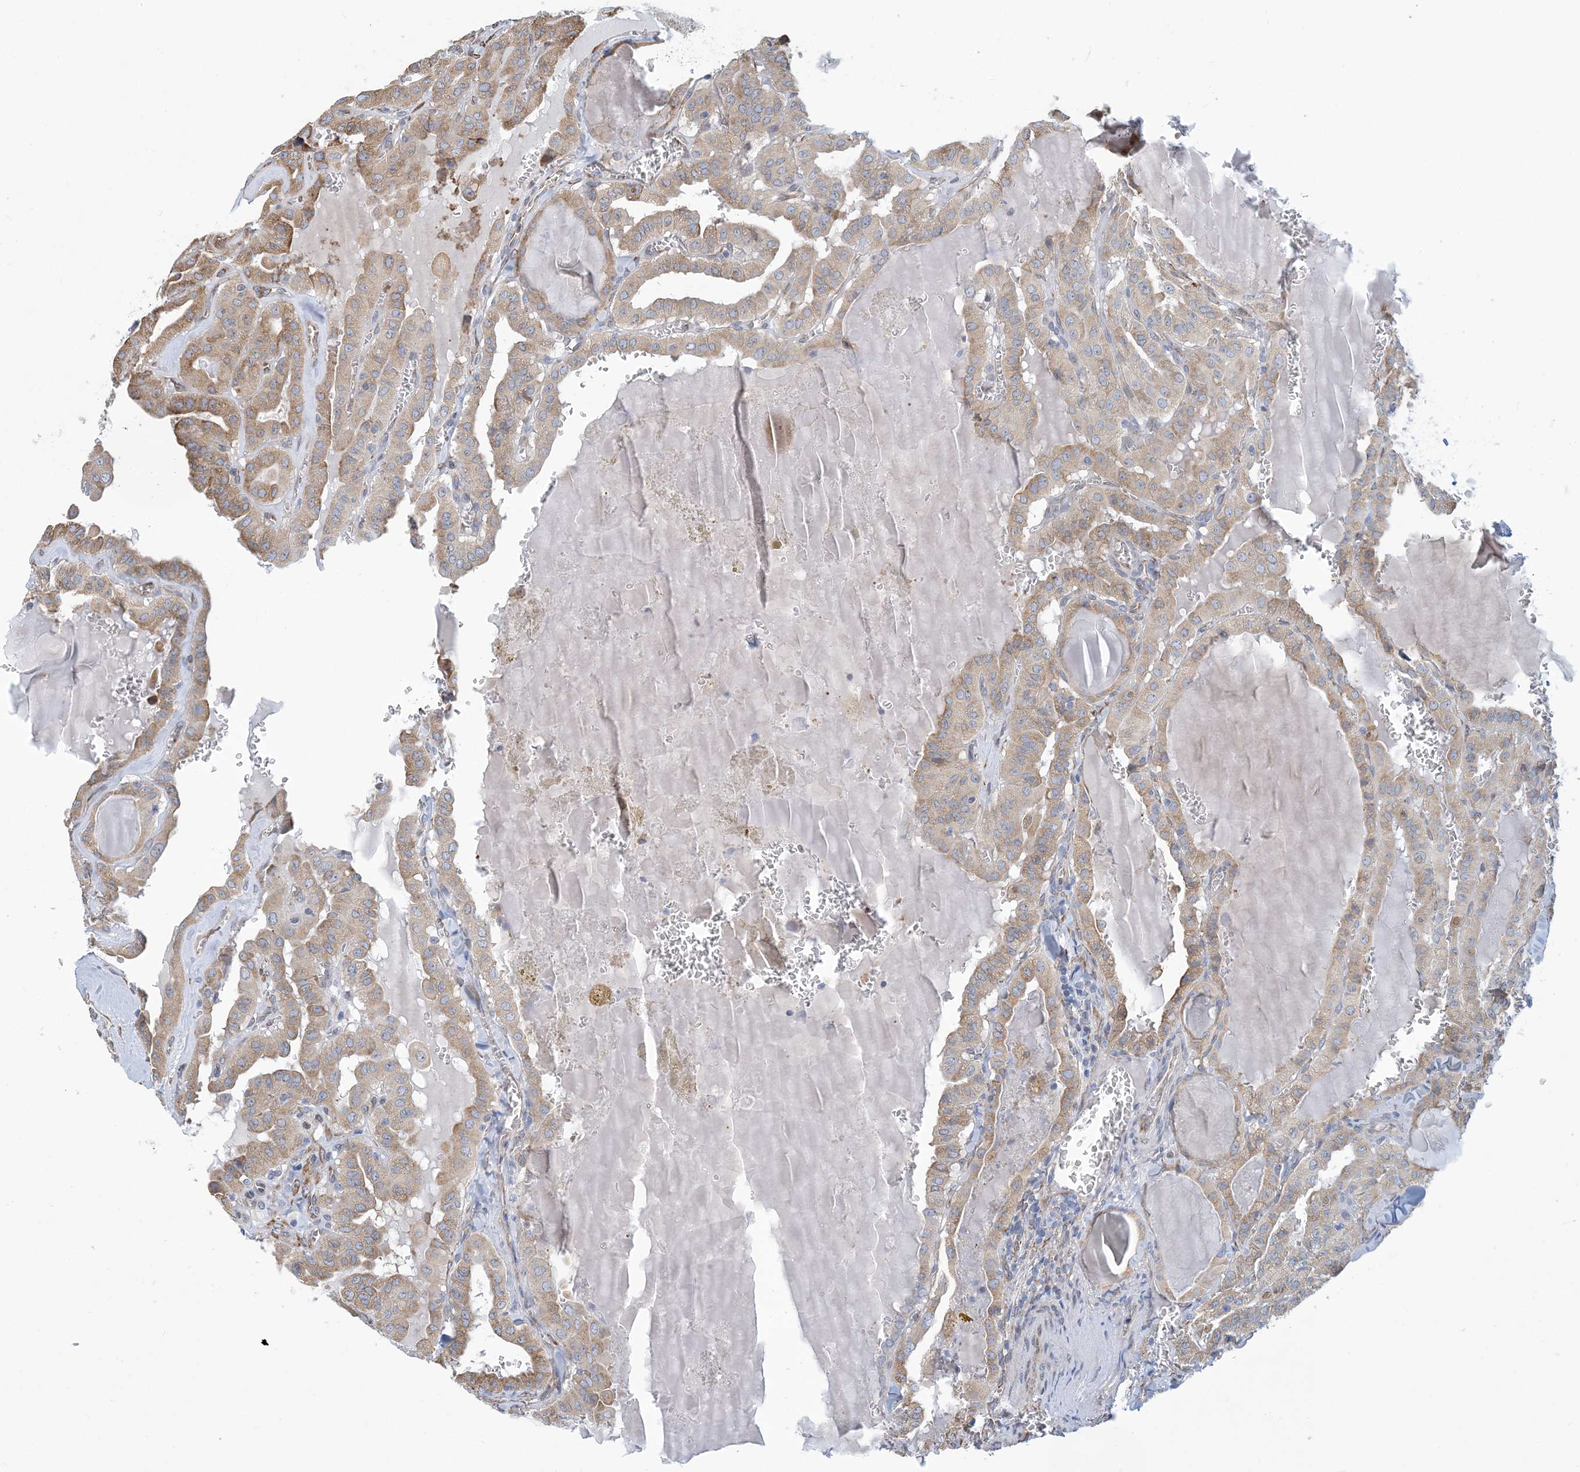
{"staining": {"intensity": "moderate", "quantity": "25%-75%", "location": "cytoplasmic/membranous"}, "tissue": "thyroid cancer", "cell_type": "Tumor cells", "image_type": "cancer", "snomed": [{"axis": "morphology", "description": "Papillary adenocarcinoma, NOS"}, {"axis": "topography", "description": "Thyroid gland"}], "caption": "Thyroid cancer stained with a brown dye exhibits moderate cytoplasmic/membranous positive positivity in approximately 25%-75% of tumor cells.", "gene": "CCDC14", "patient": {"sex": "male", "age": 52}}